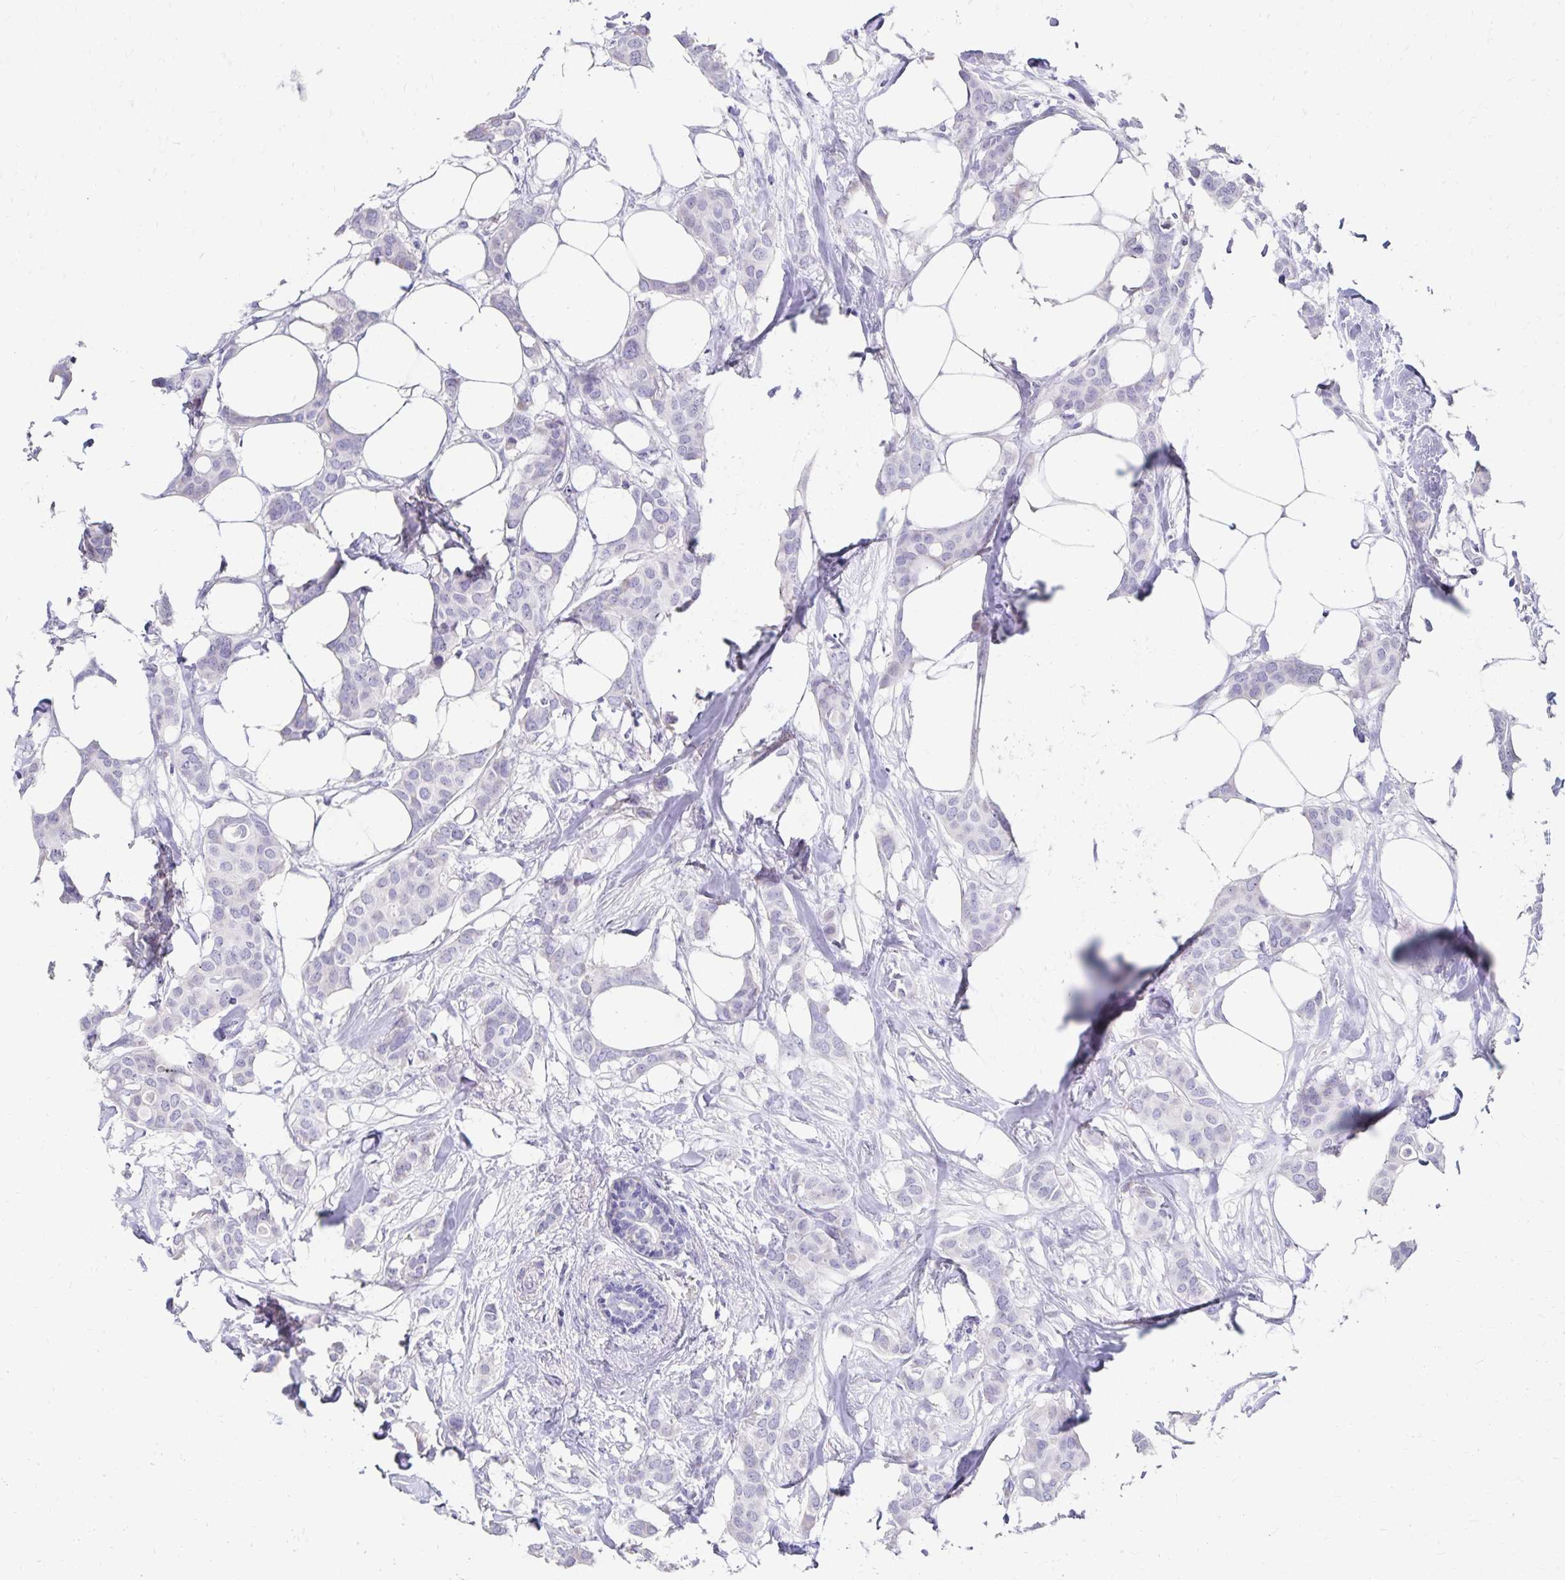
{"staining": {"intensity": "negative", "quantity": "none", "location": "none"}, "tissue": "breast cancer", "cell_type": "Tumor cells", "image_type": "cancer", "snomed": [{"axis": "morphology", "description": "Duct carcinoma"}, {"axis": "topography", "description": "Breast"}], "caption": "This is an immunohistochemistry micrograph of human infiltrating ductal carcinoma (breast). There is no staining in tumor cells.", "gene": "NECAP1", "patient": {"sex": "female", "age": 62}}